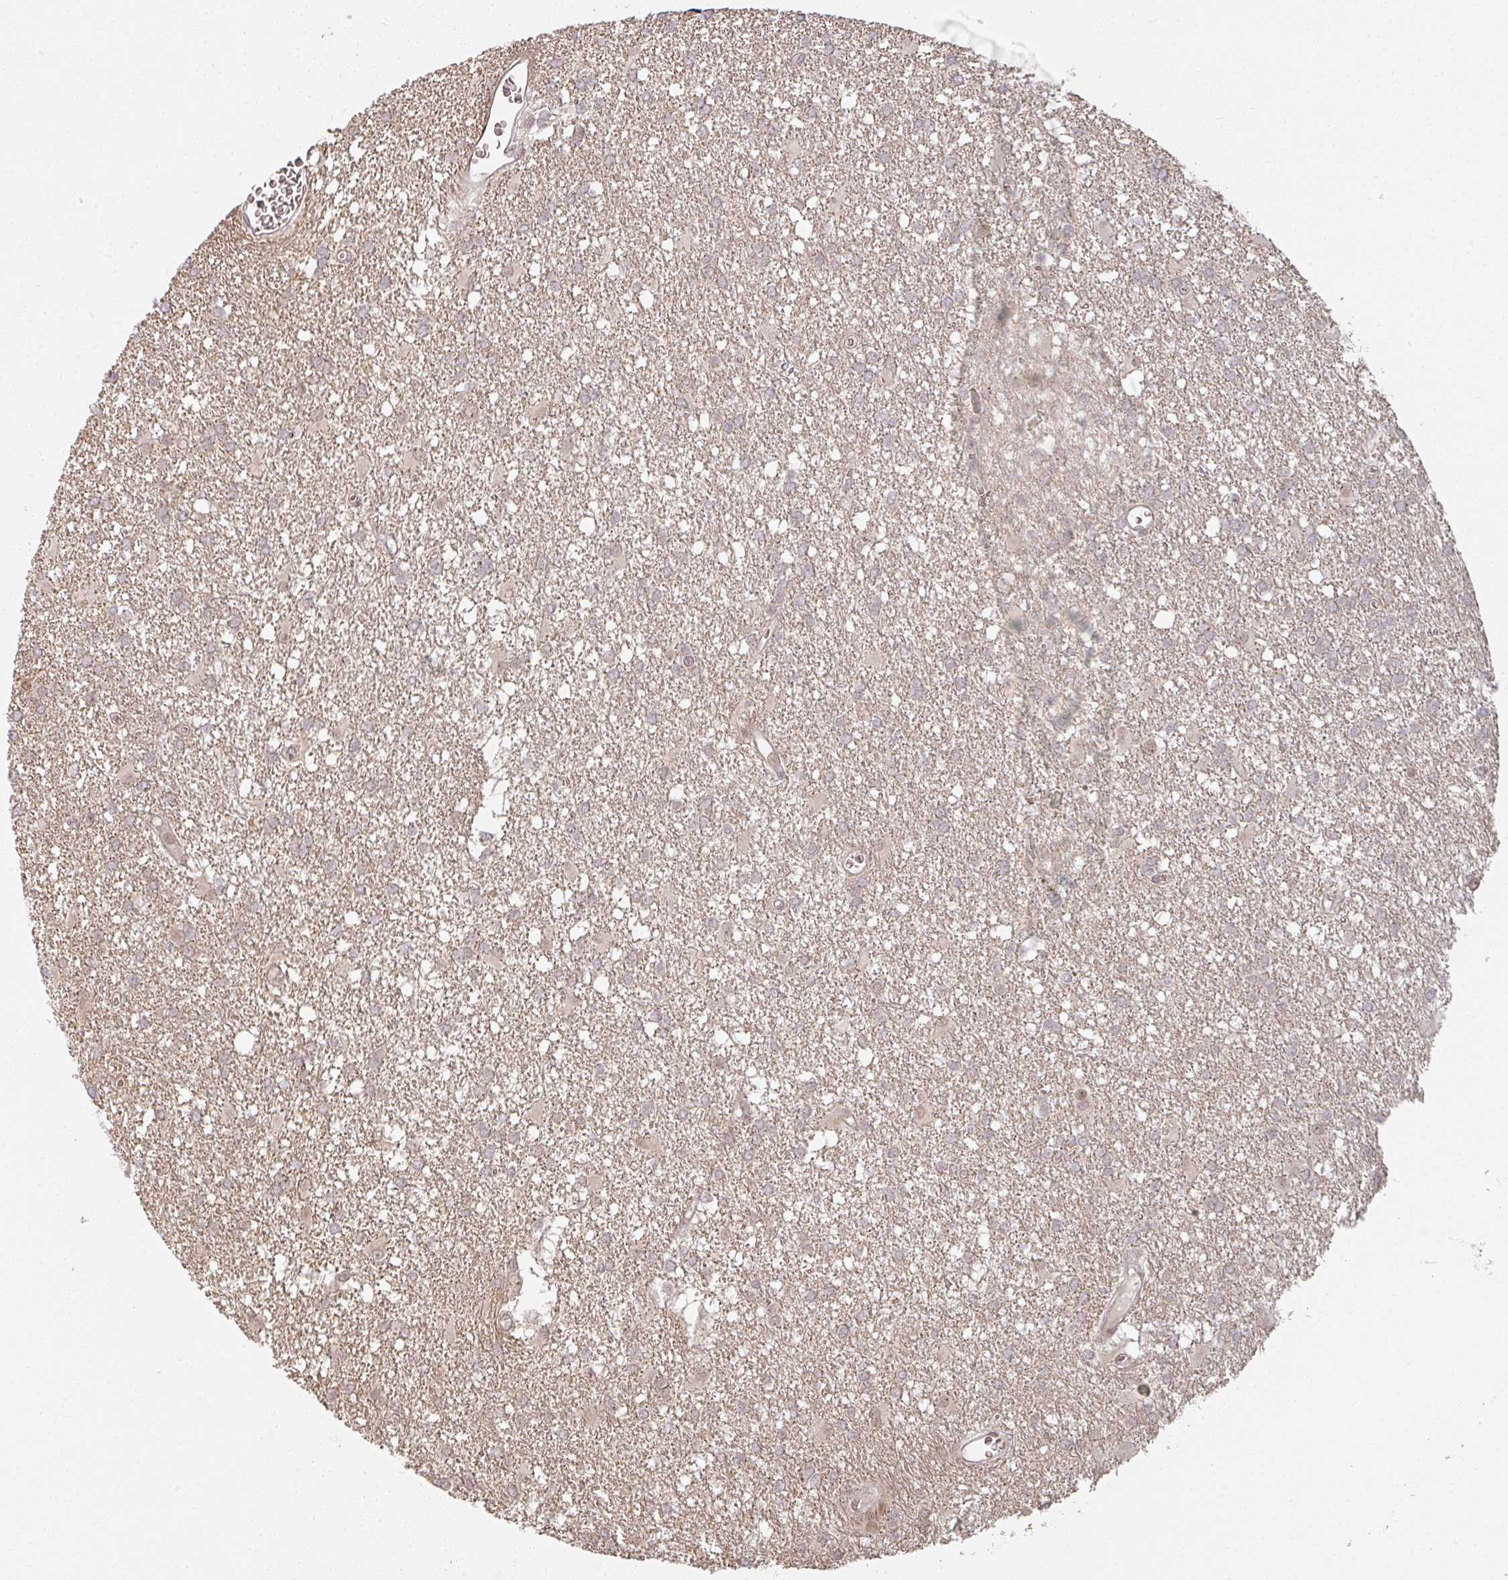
{"staining": {"intensity": "weak", "quantity": "<25%", "location": "cytoplasmic/membranous"}, "tissue": "glioma", "cell_type": "Tumor cells", "image_type": "cancer", "snomed": [{"axis": "morphology", "description": "Glioma, malignant, High grade"}, {"axis": "topography", "description": "Brain"}], "caption": "There is no significant positivity in tumor cells of malignant glioma (high-grade).", "gene": "MED19", "patient": {"sex": "male", "age": 48}}